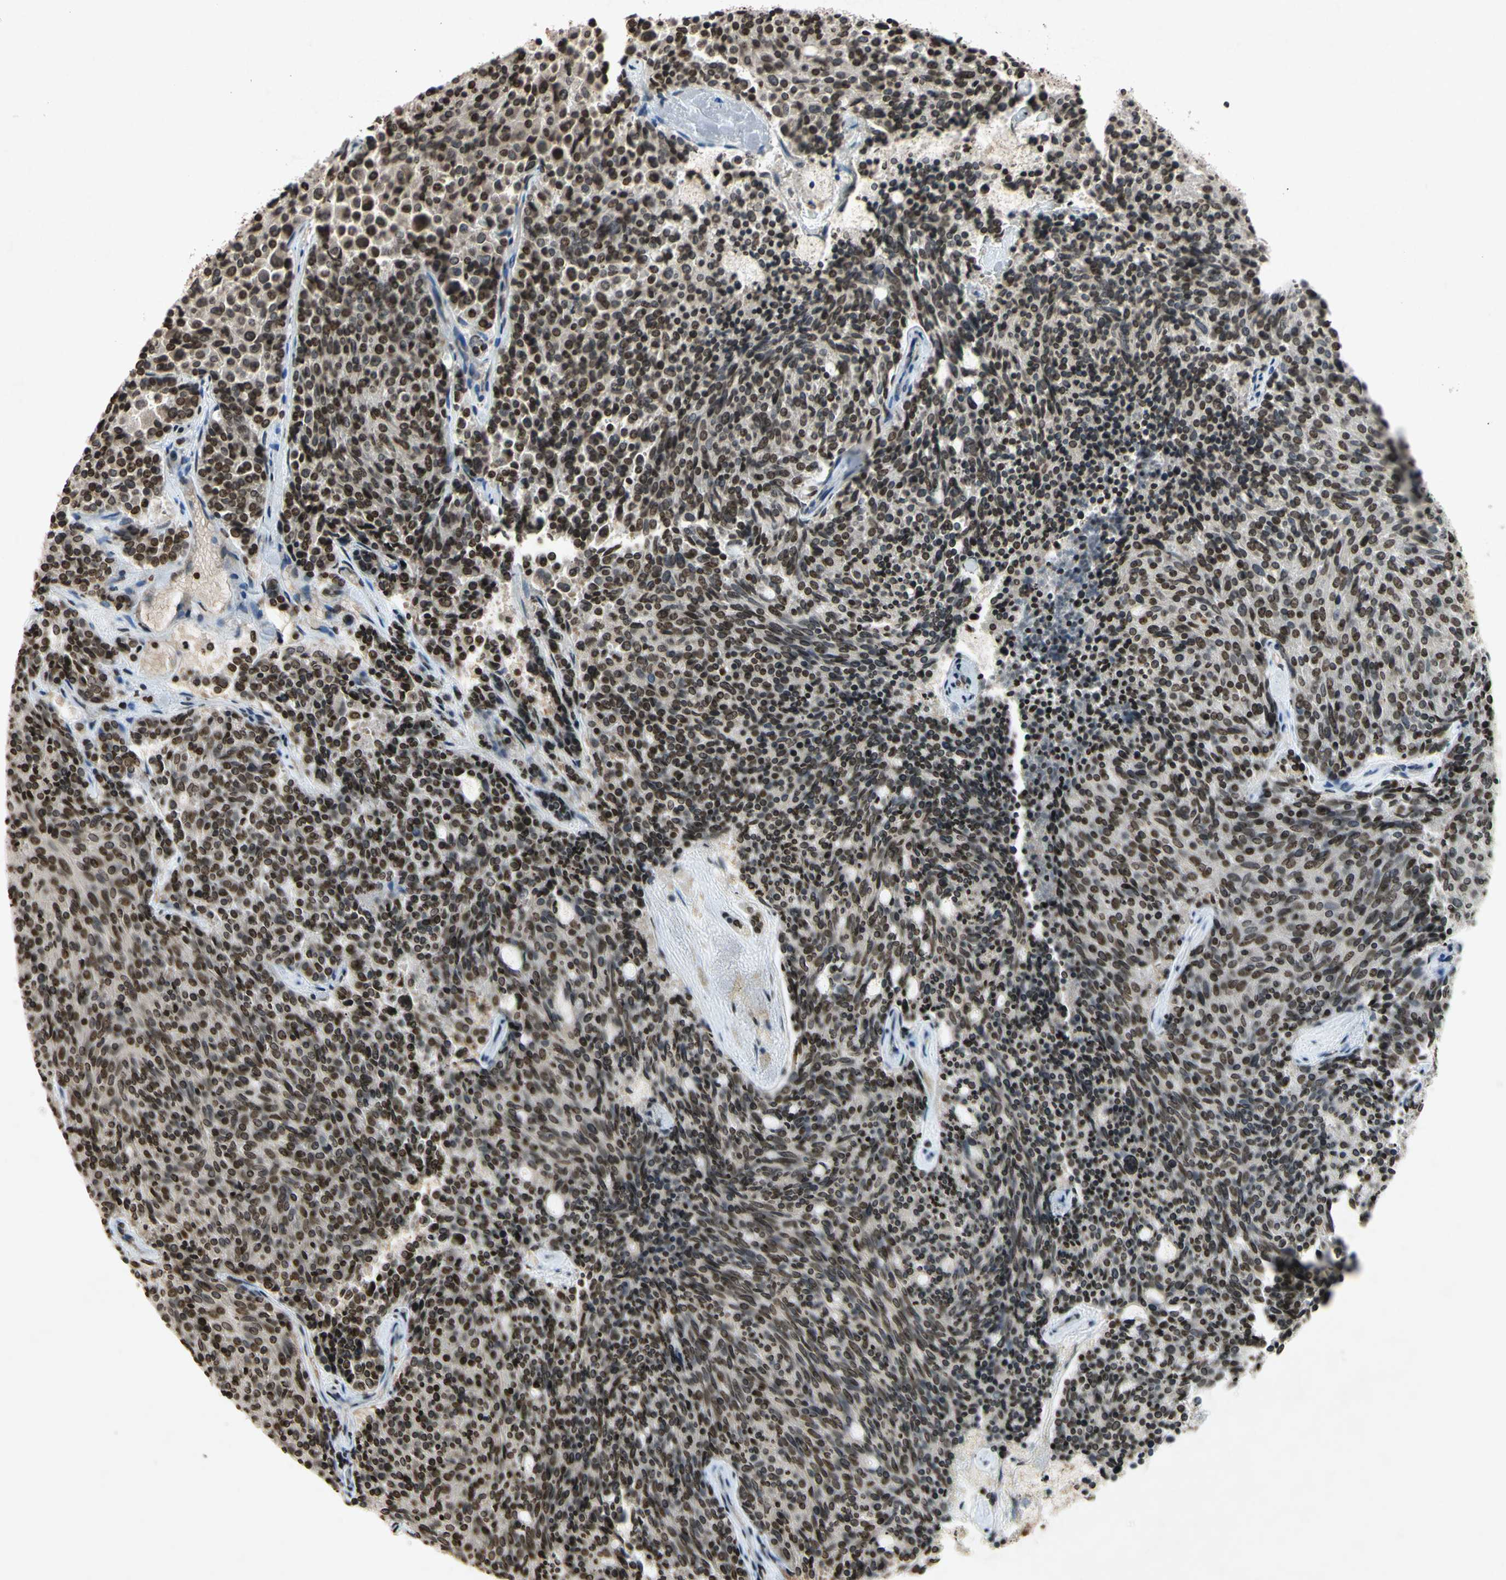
{"staining": {"intensity": "strong", "quantity": ">75%", "location": "nuclear"}, "tissue": "carcinoid", "cell_type": "Tumor cells", "image_type": "cancer", "snomed": [{"axis": "morphology", "description": "Carcinoid, malignant, NOS"}, {"axis": "topography", "description": "Pancreas"}], "caption": "The immunohistochemical stain highlights strong nuclear expression in tumor cells of carcinoid tissue.", "gene": "HOXB3", "patient": {"sex": "female", "age": 54}}